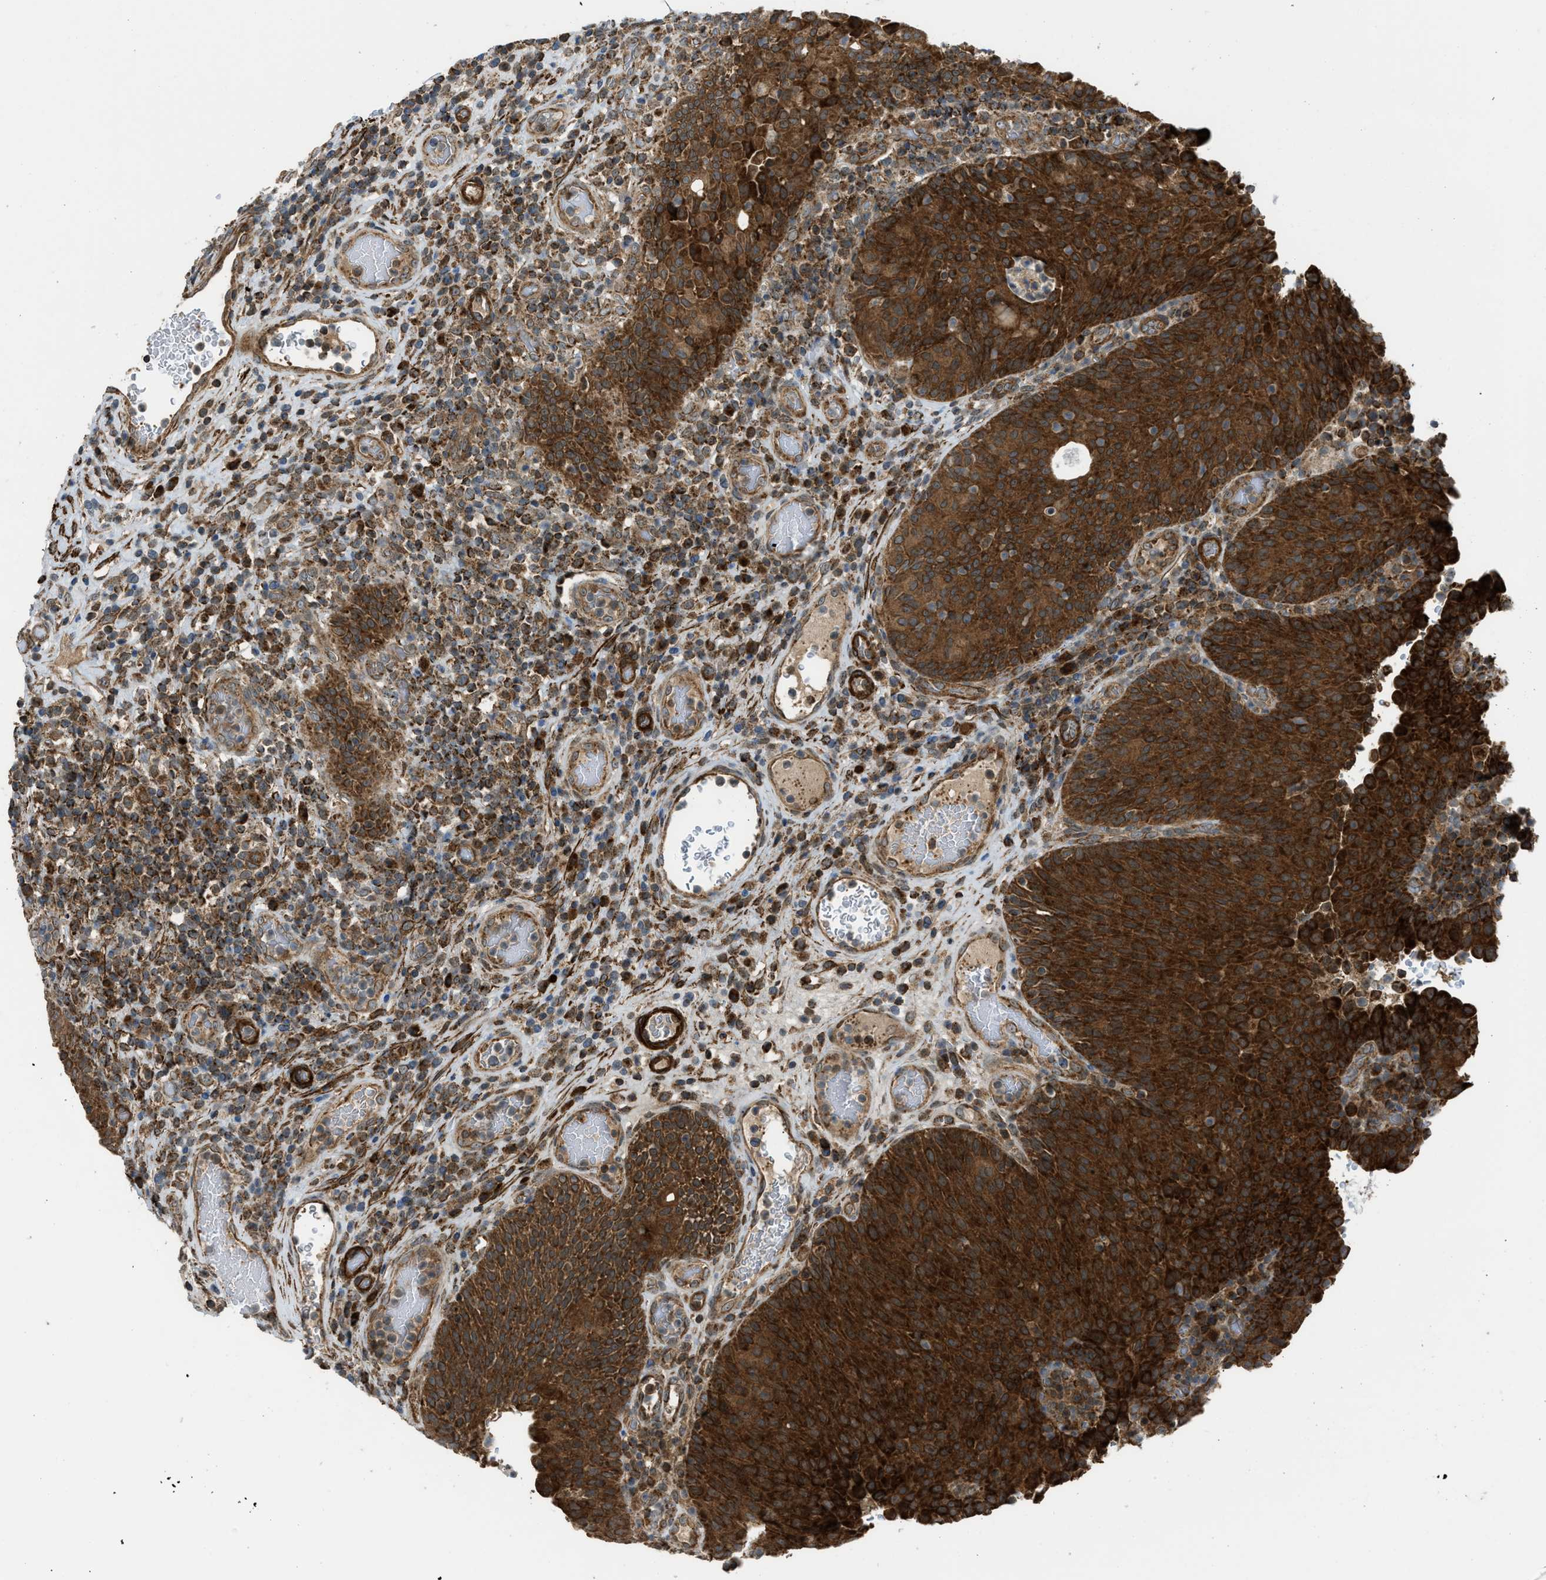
{"staining": {"intensity": "strong", "quantity": ">75%", "location": "cytoplasmic/membranous"}, "tissue": "urothelial cancer", "cell_type": "Tumor cells", "image_type": "cancer", "snomed": [{"axis": "morphology", "description": "Urothelial carcinoma, Low grade"}, {"axis": "topography", "description": "Urinary bladder"}], "caption": "A micrograph of urothelial carcinoma (low-grade) stained for a protein displays strong cytoplasmic/membranous brown staining in tumor cells.", "gene": "SESN2", "patient": {"sex": "female", "age": 75}}